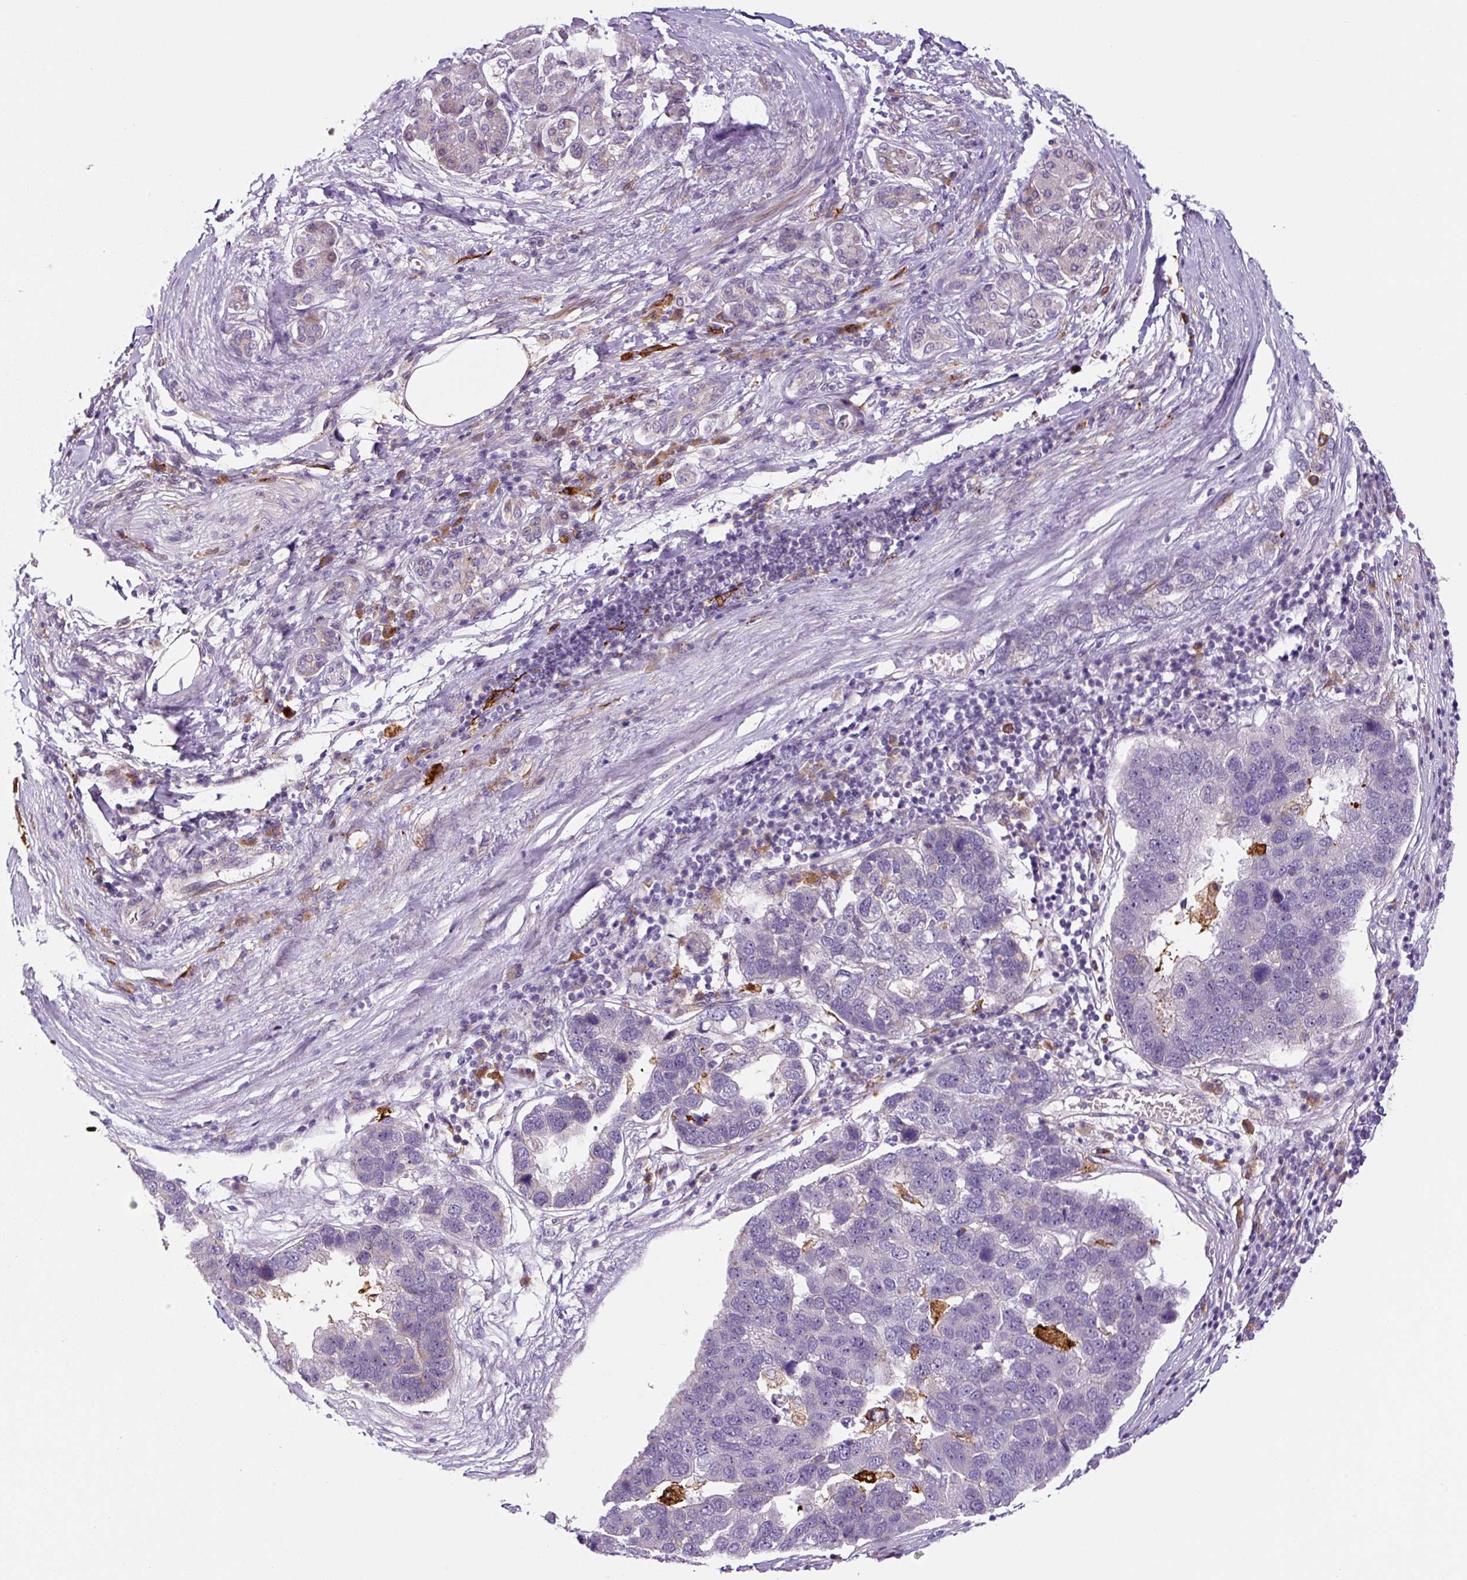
{"staining": {"intensity": "negative", "quantity": "none", "location": "none"}, "tissue": "pancreatic cancer", "cell_type": "Tumor cells", "image_type": "cancer", "snomed": [{"axis": "morphology", "description": "Adenocarcinoma, NOS"}, {"axis": "topography", "description": "Pancreas"}], "caption": "Histopathology image shows no significant protein staining in tumor cells of pancreatic cancer.", "gene": "FUT10", "patient": {"sex": "female", "age": 61}}